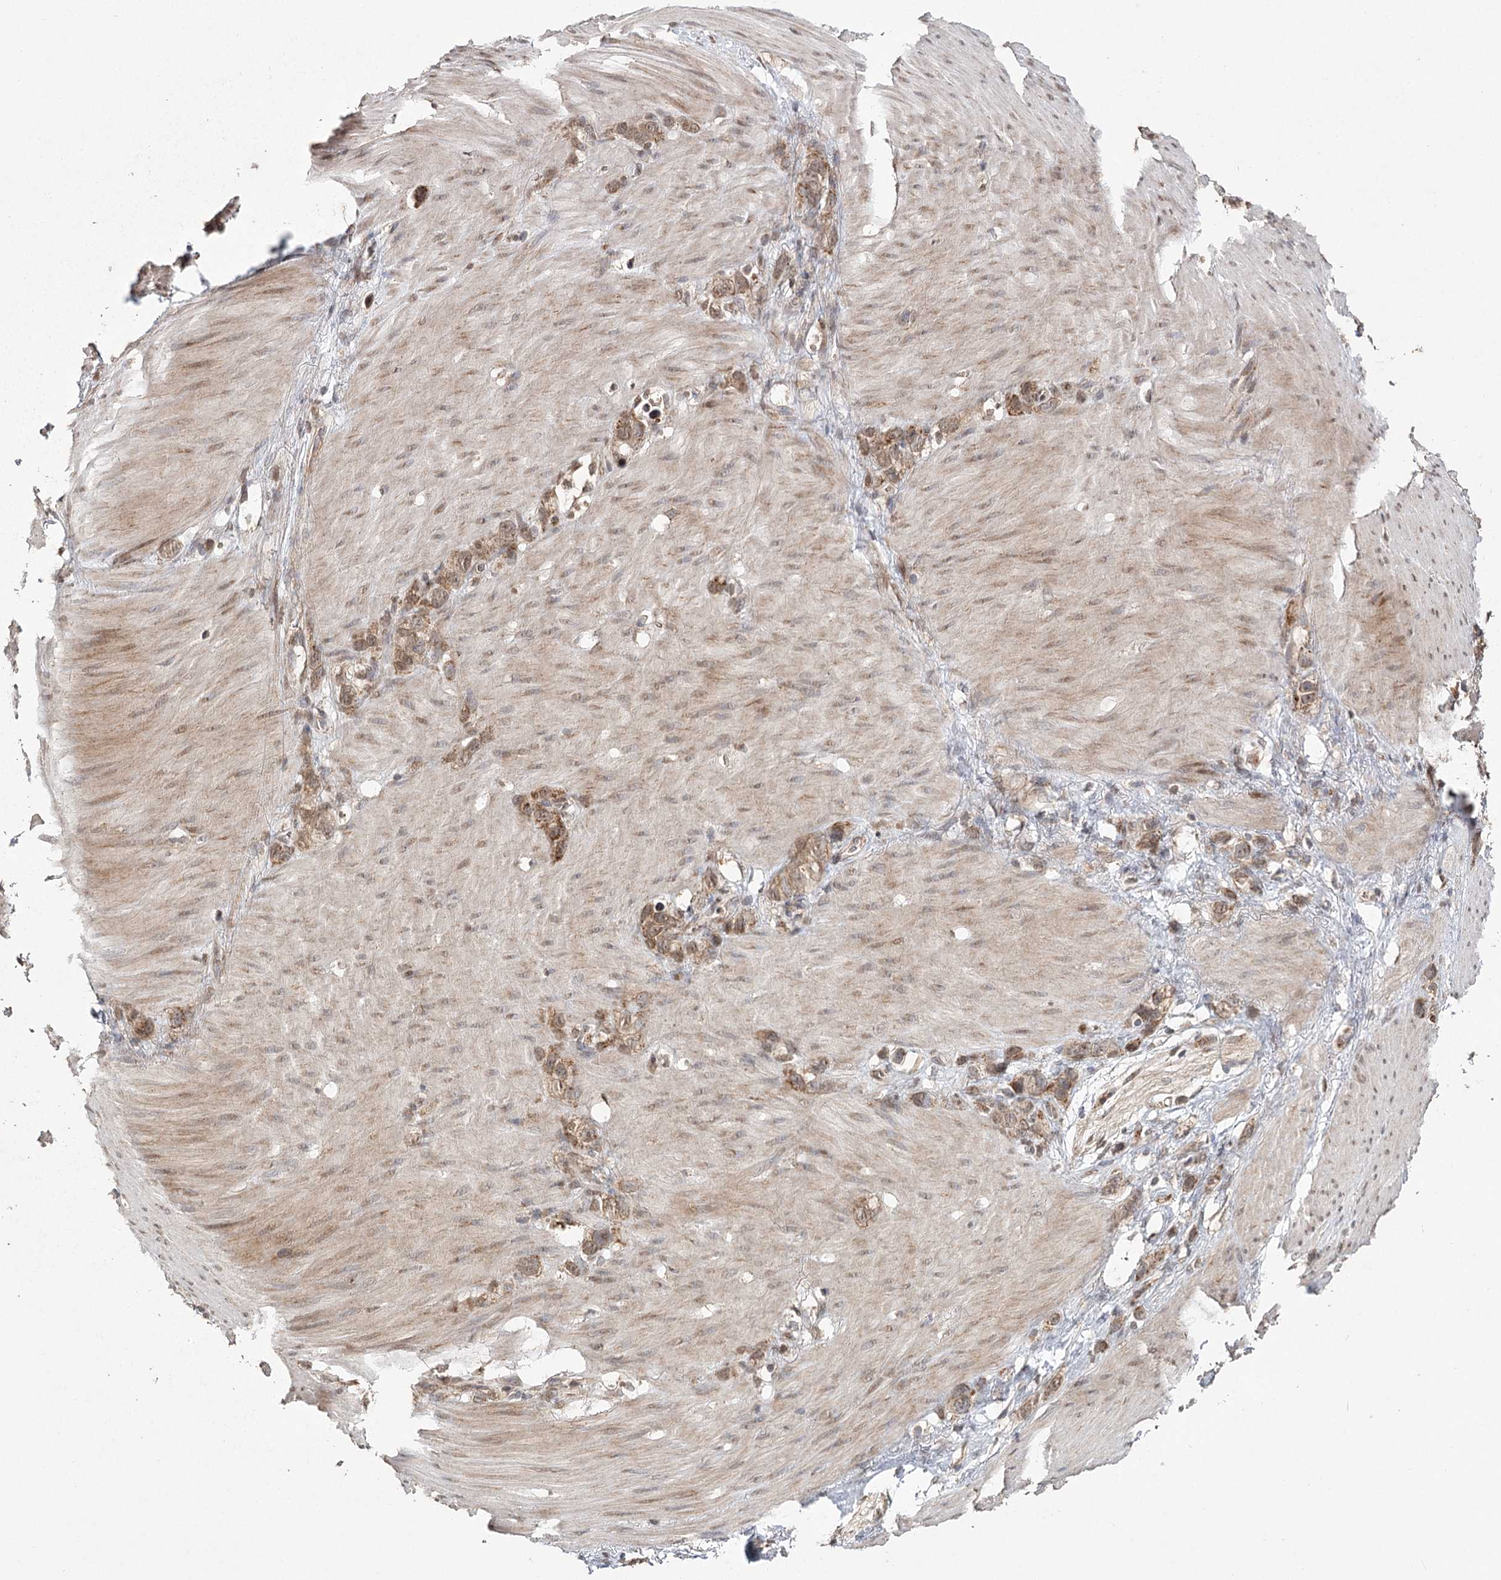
{"staining": {"intensity": "moderate", "quantity": ">75%", "location": "cytoplasmic/membranous"}, "tissue": "stomach cancer", "cell_type": "Tumor cells", "image_type": "cancer", "snomed": [{"axis": "morphology", "description": "Normal tissue, NOS"}, {"axis": "morphology", "description": "Adenocarcinoma, NOS"}, {"axis": "morphology", "description": "Adenocarcinoma, High grade"}, {"axis": "topography", "description": "Stomach, upper"}, {"axis": "topography", "description": "Stomach"}], "caption": "Immunohistochemical staining of high-grade adenocarcinoma (stomach) shows moderate cytoplasmic/membranous protein positivity in approximately >75% of tumor cells. The staining is performed using DAB (3,3'-diaminobenzidine) brown chromogen to label protein expression. The nuclei are counter-stained blue using hematoxylin.", "gene": "ZNRF3", "patient": {"sex": "female", "age": 65}}